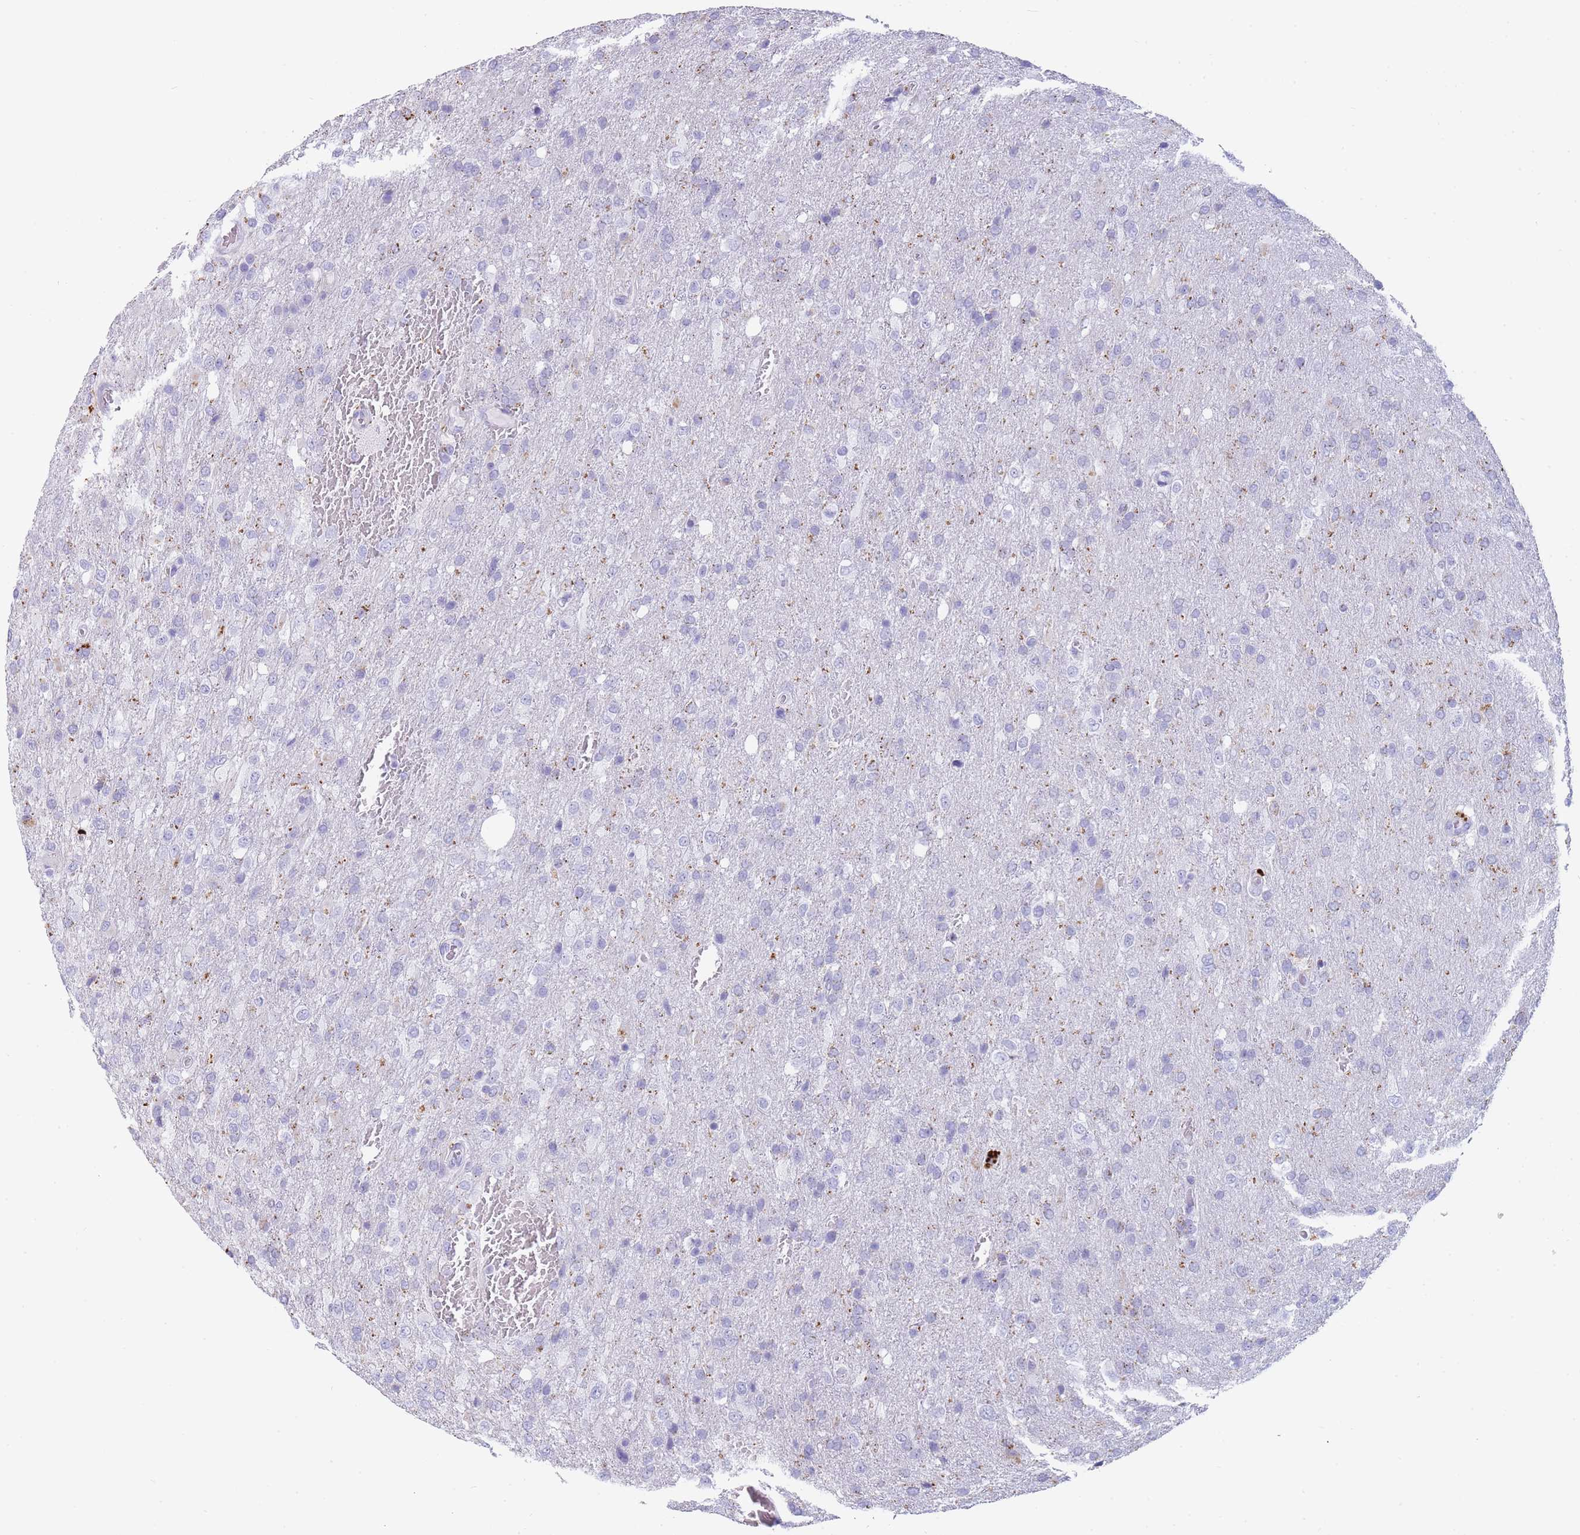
{"staining": {"intensity": "negative", "quantity": "none", "location": "none"}, "tissue": "glioma", "cell_type": "Tumor cells", "image_type": "cancer", "snomed": [{"axis": "morphology", "description": "Glioma, malignant, High grade"}, {"axis": "topography", "description": "Brain"}], "caption": "Immunohistochemical staining of human glioma reveals no significant staining in tumor cells.", "gene": "GAA", "patient": {"sex": "female", "age": 74}}